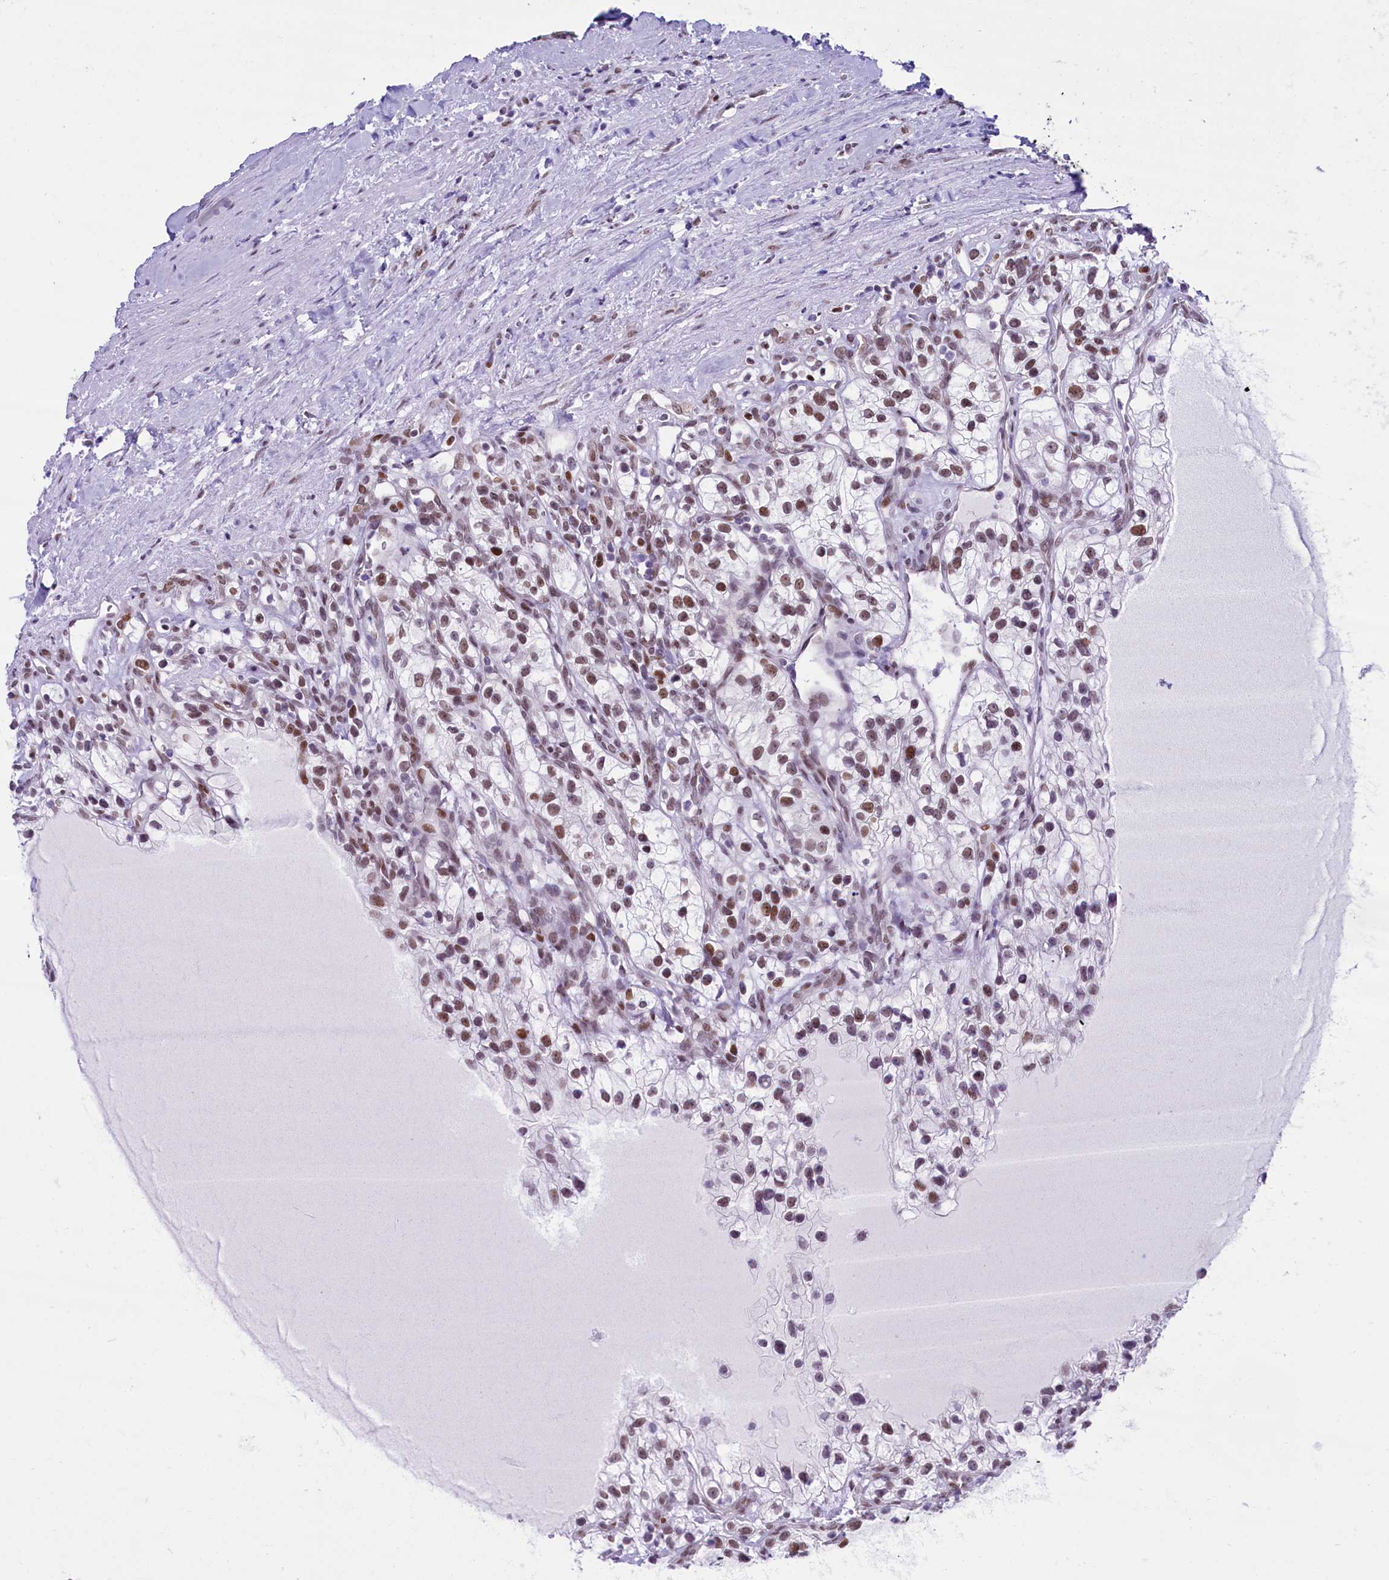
{"staining": {"intensity": "moderate", "quantity": "25%-75%", "location": "nuclear"}, "tissue": "renal cancer", "cell_type": "Tumor cells", "image_type": "cancer", "snomed": [{"axis": "morphology", "description": "Adenocarcinoma, NOS"}, {"axis": "topography", "description": "Kidney"}], "caption": "IHC of renal adenocarcinoma shows medium levels of moderate nuclear positivity in about 25%-75% of tumor cells.", "gene": "RPS6KB1", "patient": {"sex": "female", "age": 57}}